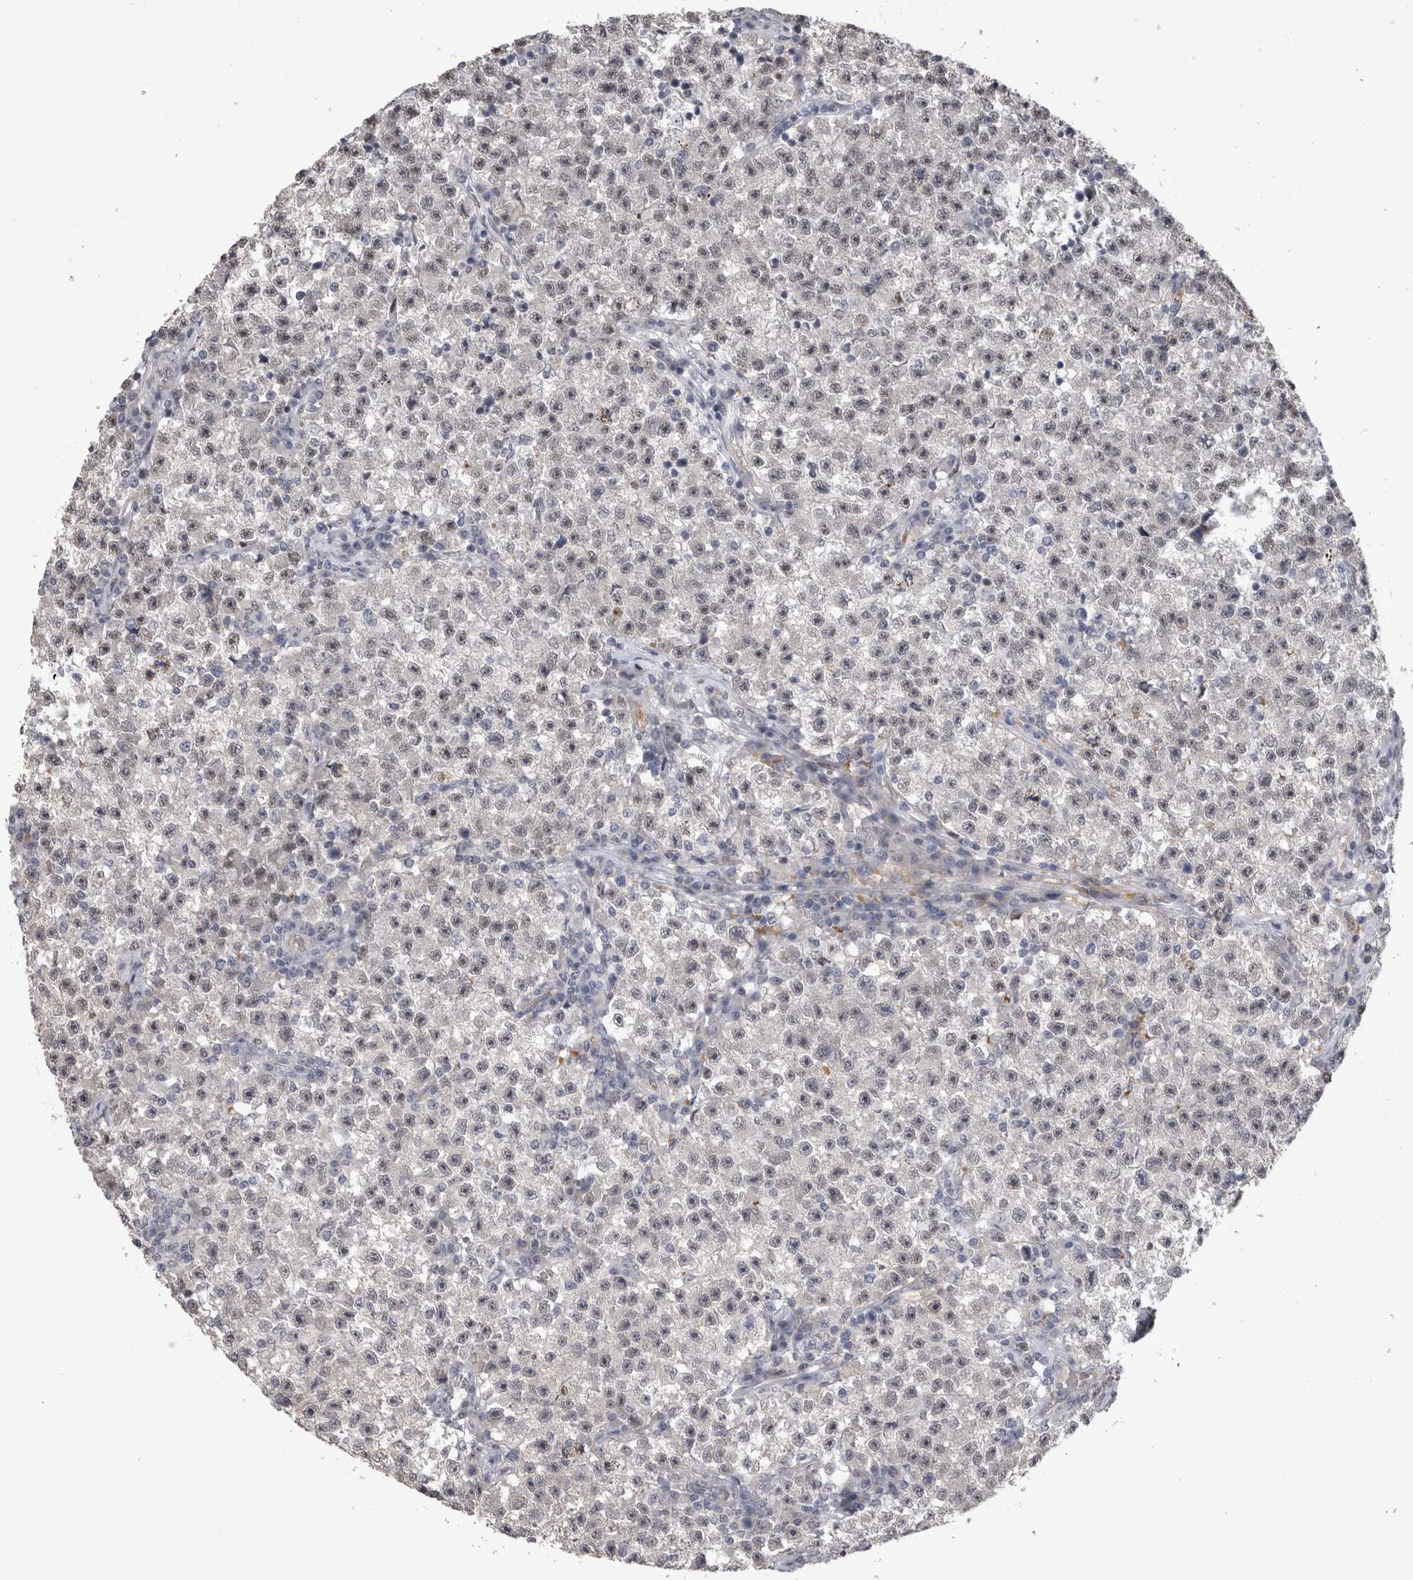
{"staining": {"intensity": "weak", "quantity": ">75%", "location": "nuclear"}, "tissue": "testis cancer", "cell_type": "Tumor cells", "image_type": "cancer", "snomed": [{"axis": "morphology", "description": "Seminoma, NOS"}, {"axis": "topography", "description": "Testis"}], "caption": "Testis cancer (seminoma) tissue shows weak nuclear positivity in about >75% of tumor cells, visualized by immunohistochemistry.", "gene": "IFI44", "patient": {"sex": "male", "age": 22}}